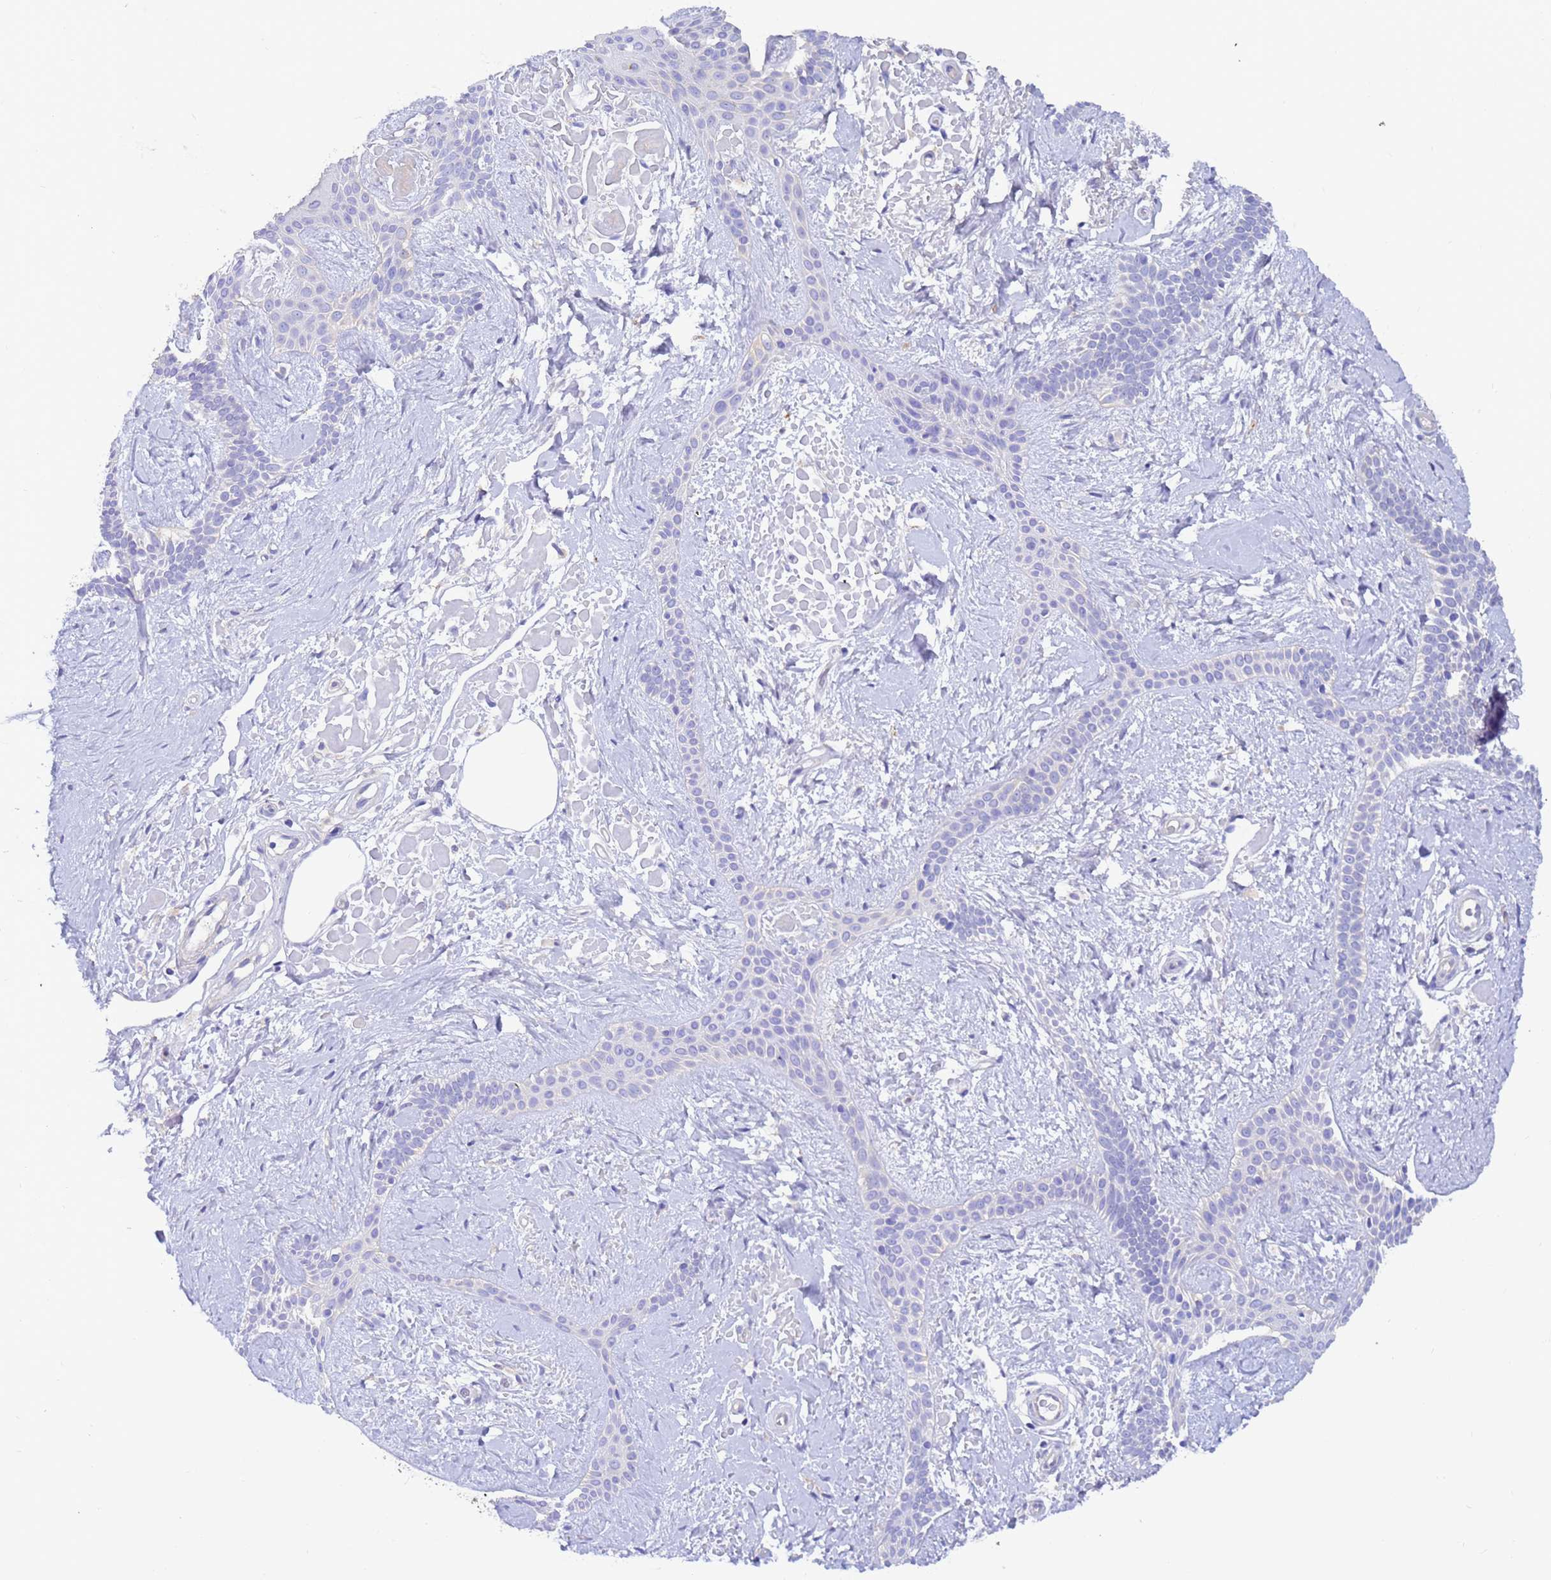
{"staining": {"intensity": "negative", "quantity": "none", "location": "none"}, "tissue": "skin cancer", "cell_type": "Tumor cells", "image_type": "cancer", "snomed": [{"axis": "morphology", "description": "Basal cell carcinoma"}, {"axis": "topography", "description": "Skin"}], "caption": "Tumor cells are negative for brown protein staining in basal cell carcinoma (skin).", "gene": "SRL", "patient": {"sex": "male", "age": 78}}